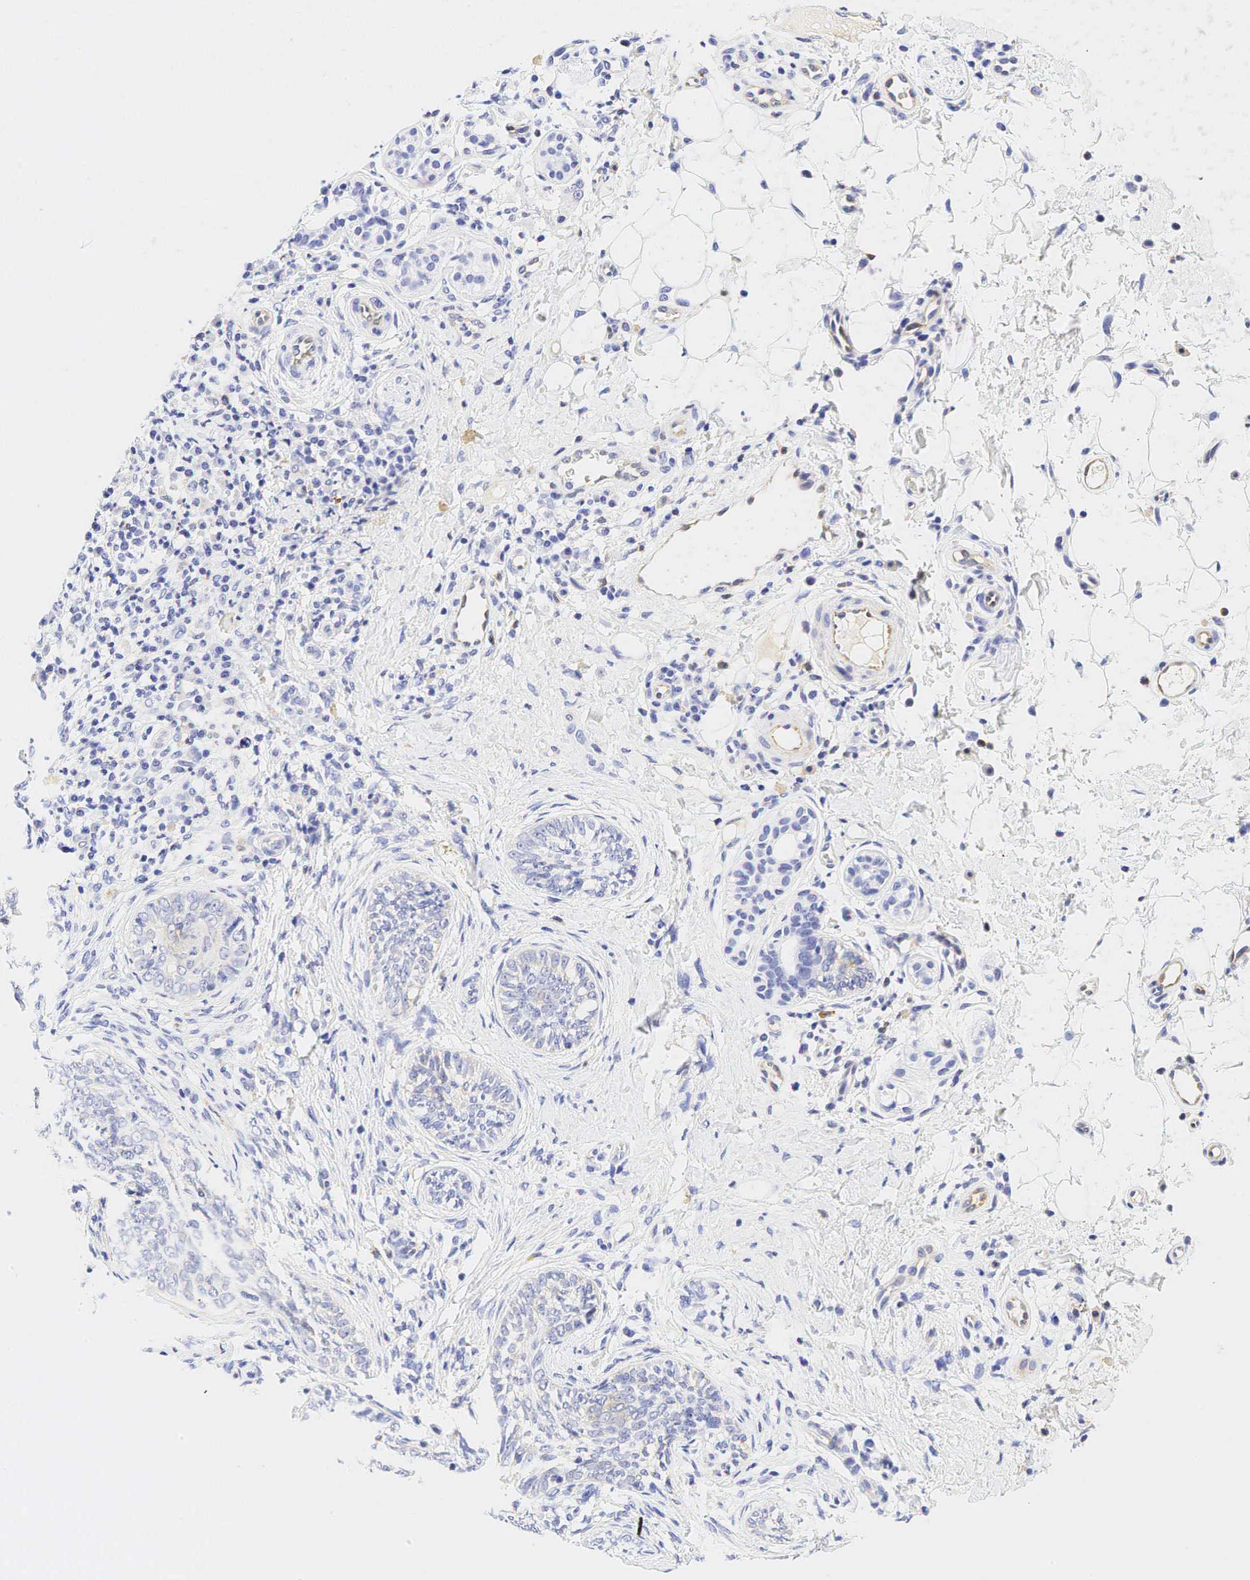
{"staining": {"intensity": "weak", "quantity": "<25%", "location": "cytoplasmic/membranous"}, "tissue": "skin cancer", "cell_type": "Tumor cells", "image_type": "cancer", "snomed": [{"axis": "morphology", "description": "Basal cell carcinoma"}, {"axis": "topography", "description": "Skin"}], "caption": "Protein analysis of skin basal cell carcinoma reveals no significant expression in tumor cells.", "gene": "TNFRSF8", "patient": {"sex": "male", "age": 89}}